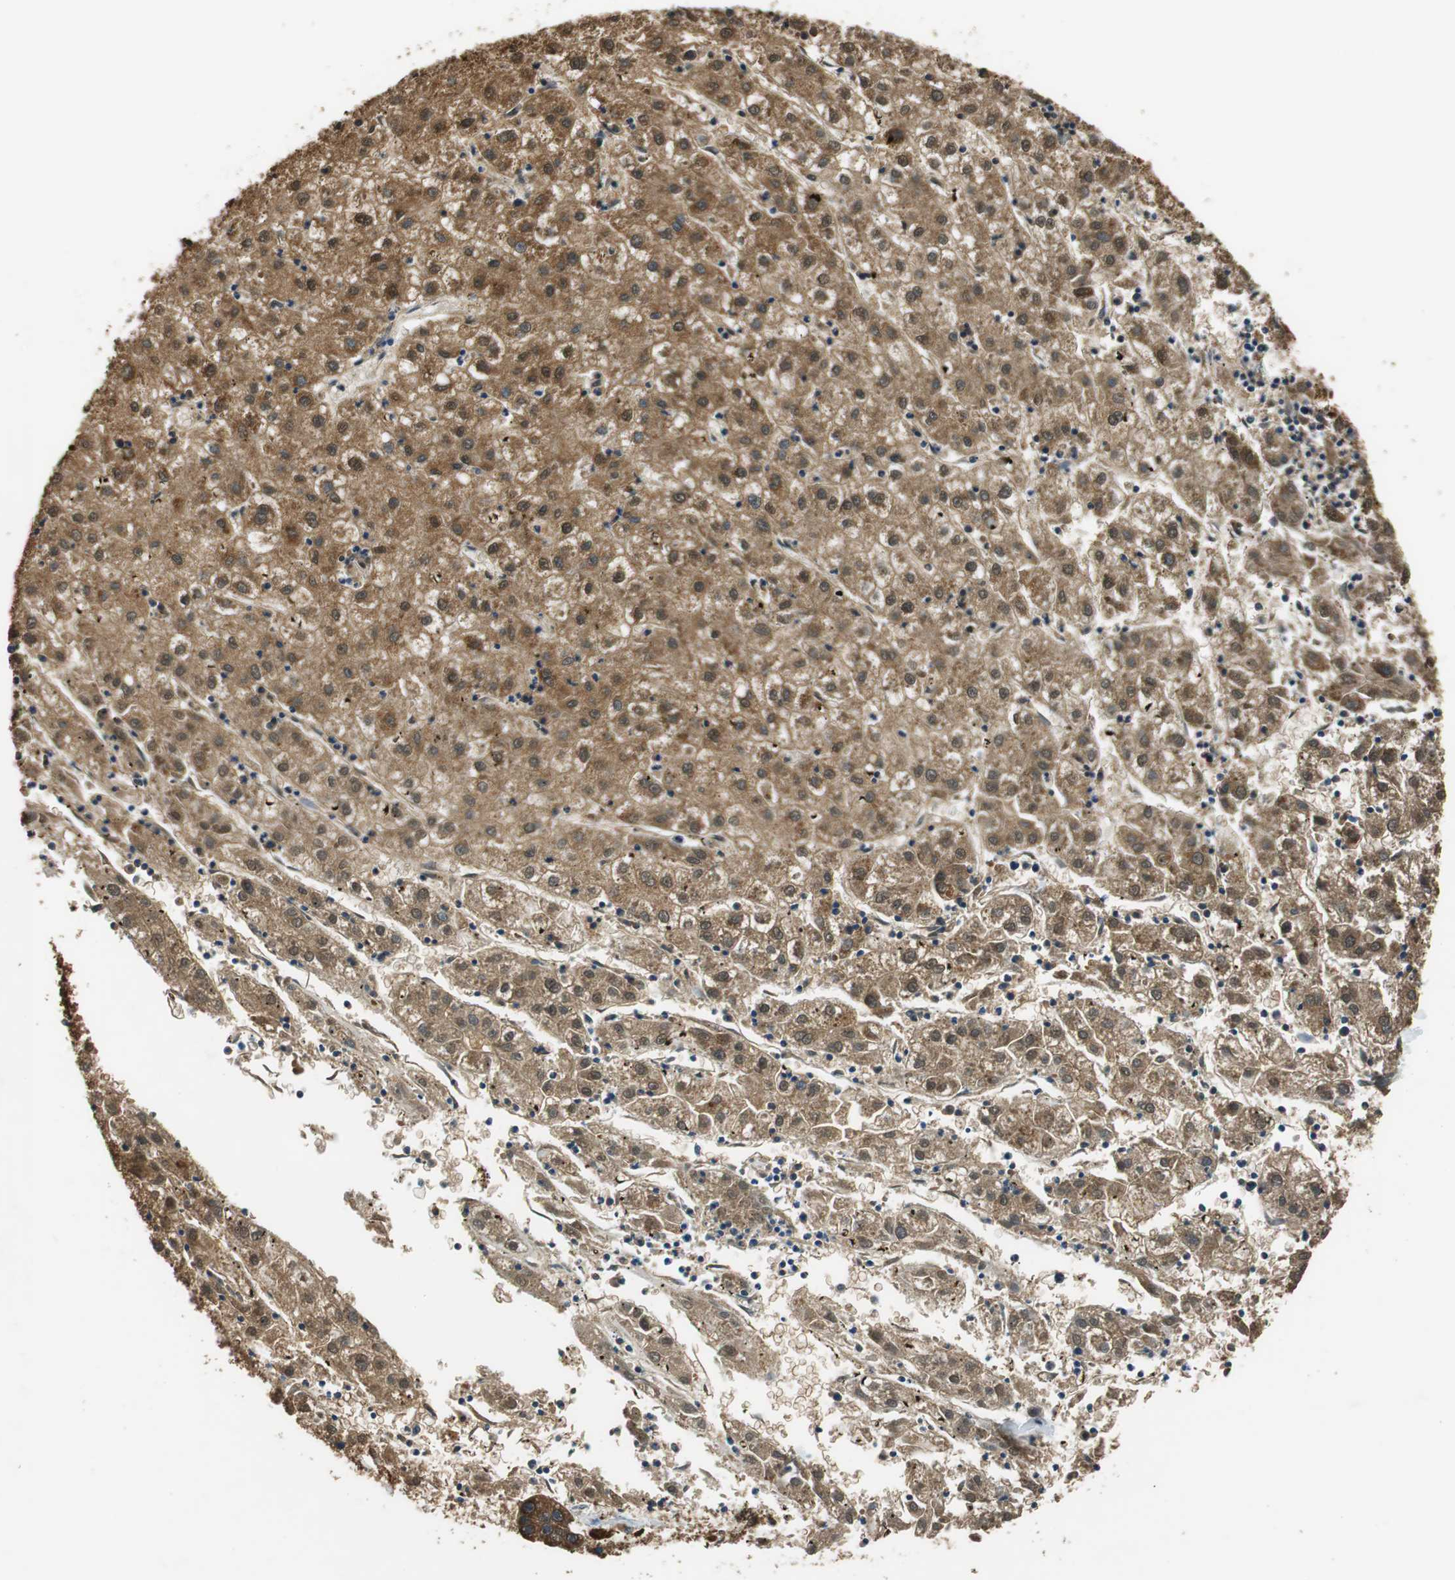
{"staining": {"intensity": "strong", "quantity": ">75%", "location": "cytoplasmic/membranous,nuclear"}, "tissue": "liver cancer", "cell_type": "Tumor cells", "image_type": "cancer", "snomed": [{"axis": "morphology", "description": "Carcinoma, Hepatocellular, NOS"}, {"axis": "topography", "description": "Liver"}], "caption": "Liver cancer (hepatocellular carcinoma) stained with a protein marker displays strong staining in tumor cells.", "gene": "ALDH4A1", "patient": {"sex": "male", "age": 72}}